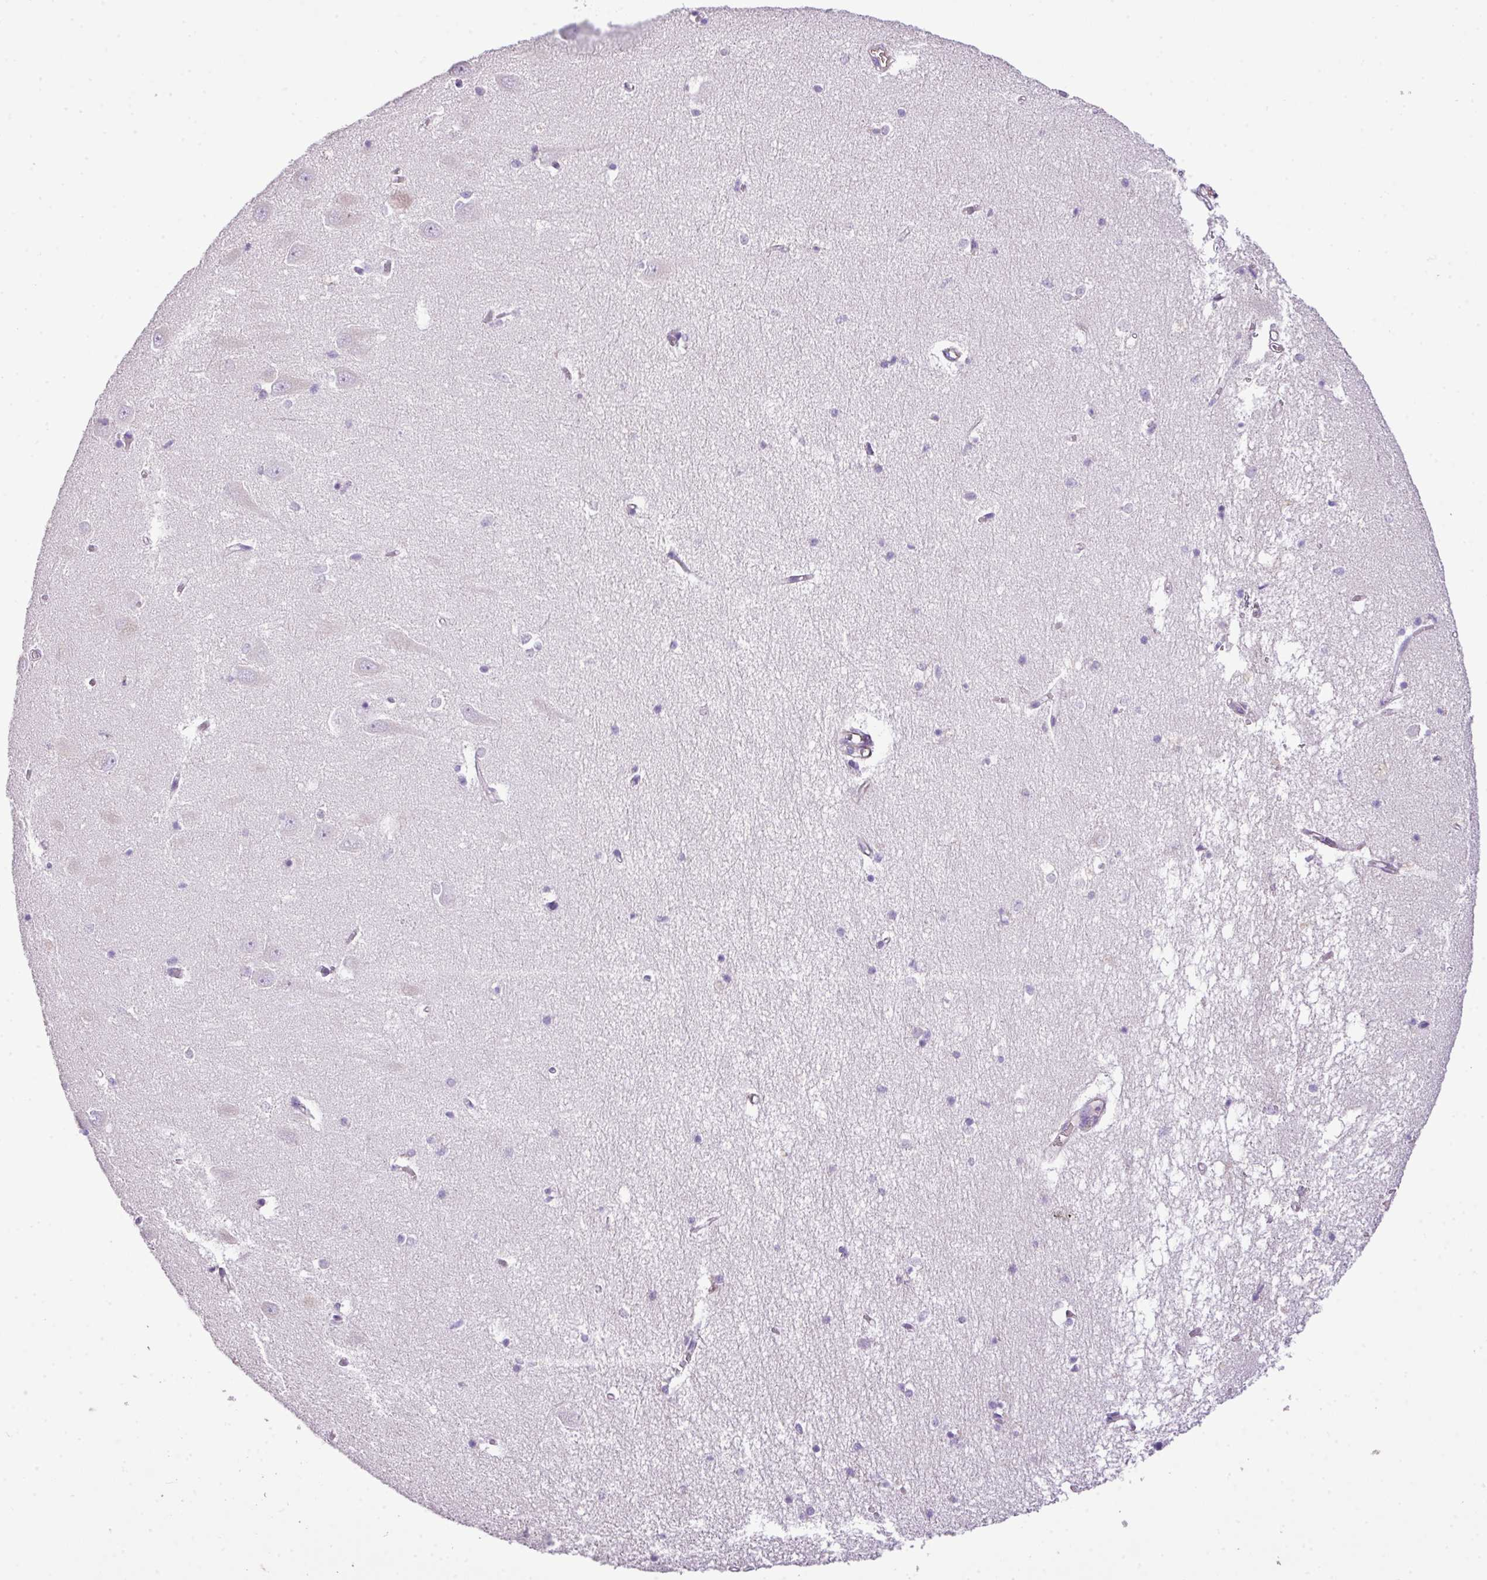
{"staining": {"intensity": "negative", "quantity": "none", "location": "none"}, "tissue": "hippocampus", "cell_type": "Glial cells", "image_type": "normal", "snomed": [{"axis": "morphology", "description": "Normal tissue, NOS"}, {"axis": "topography", "description": "Hippocampus"}], "caption": "The micrograph demonstrates no significant positivity in glial cells of hippocampus.", "gene": "CTXN2", "patient": {"sex": "male", "age": 70}}